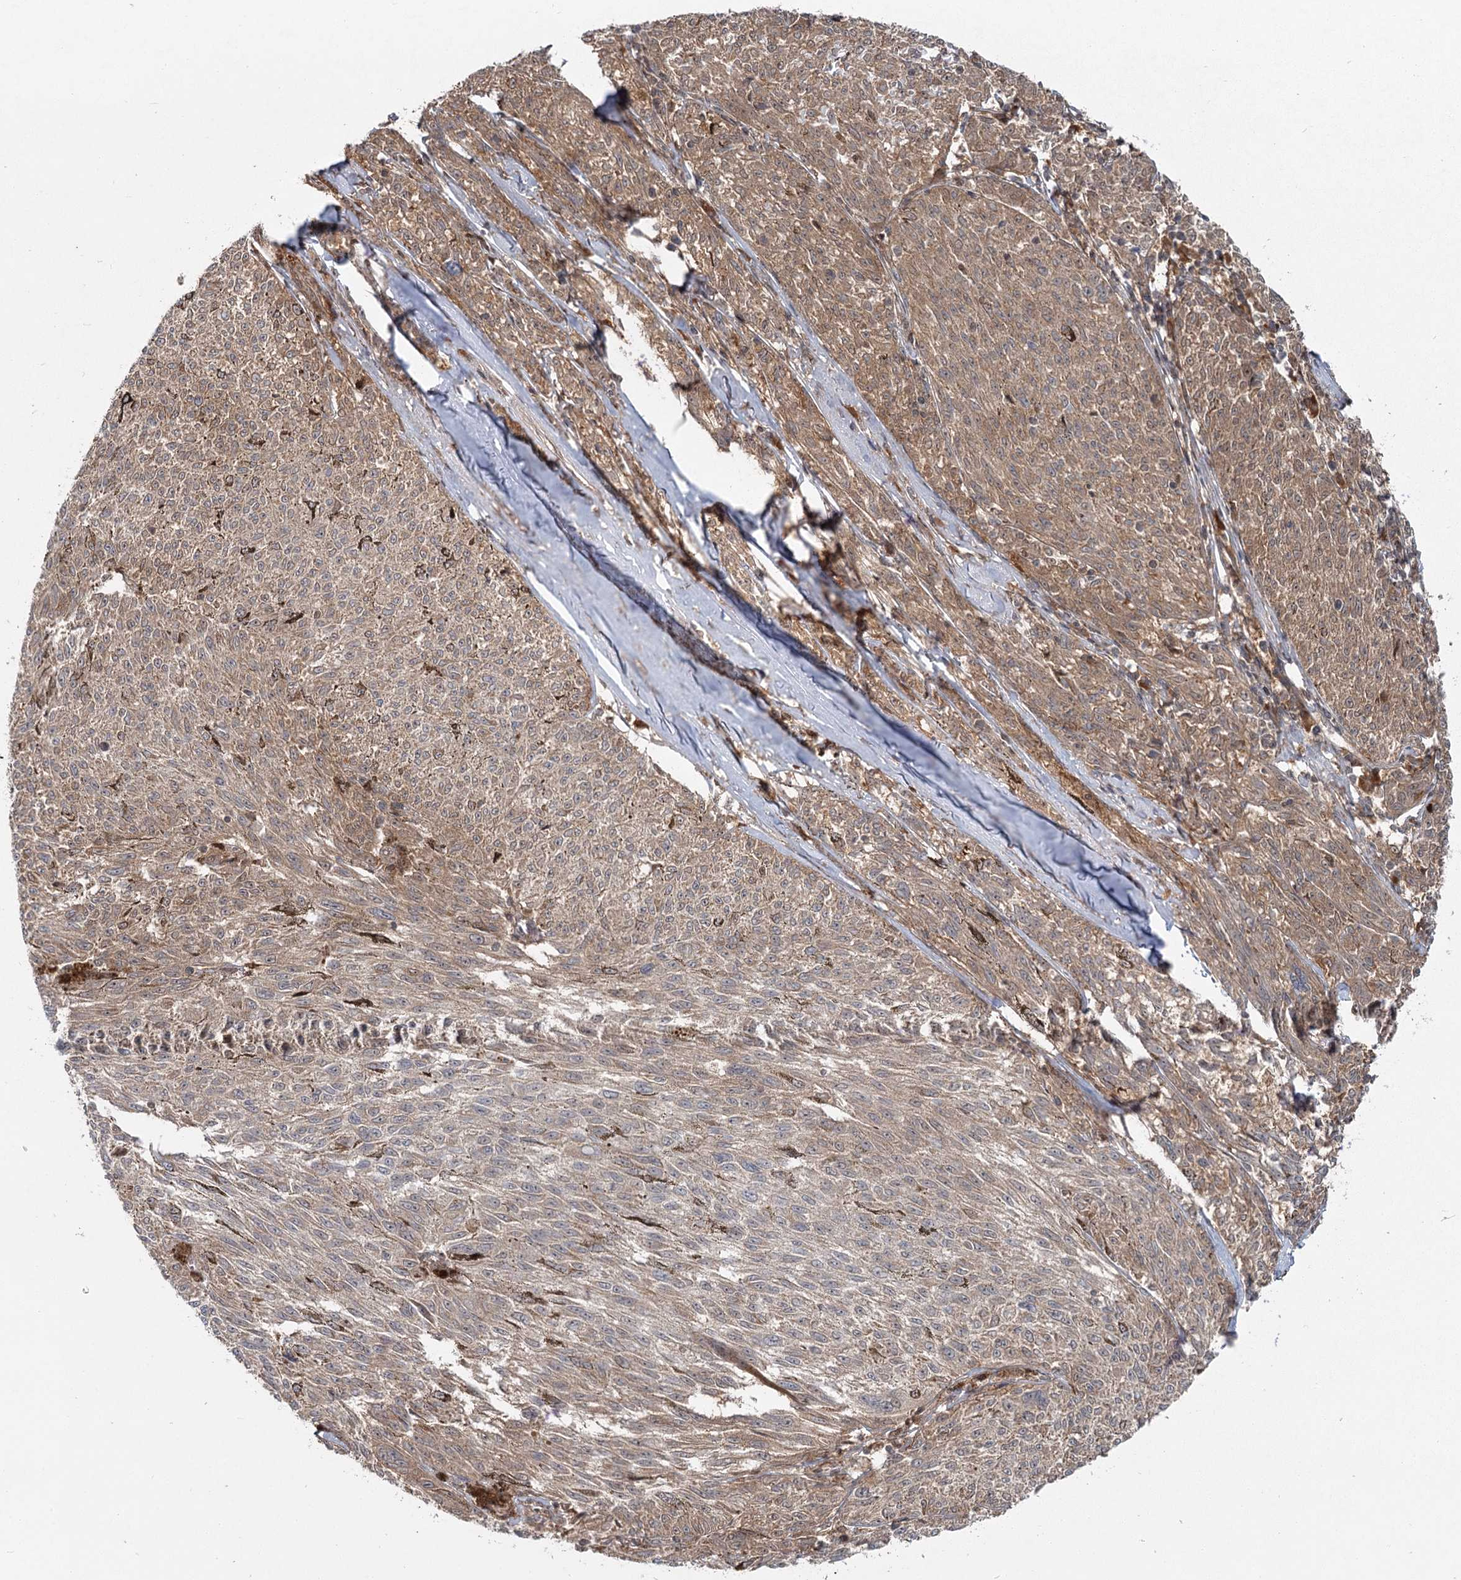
{"staining": {"intensity": "moderate", "quantity": "25%-75%", "location": "cytoplasmic/membranous"}, "tissue": "melanoma", "cell_type": "Tumor cells", "image_type": "cancer", "snomed": [{"axis": "morphology", "description": "Malignant melanoma, NOS"}, {"axis": "topography", "description": "Skin"}], "caption": "Melanoma stained for a protein (brown) reveals moderate cytoplasmic/membranous positive expression in about 25%-75% of tumor cells.", "gene": "THNSL1", "patient": {"sex": "female", "age": 72}}